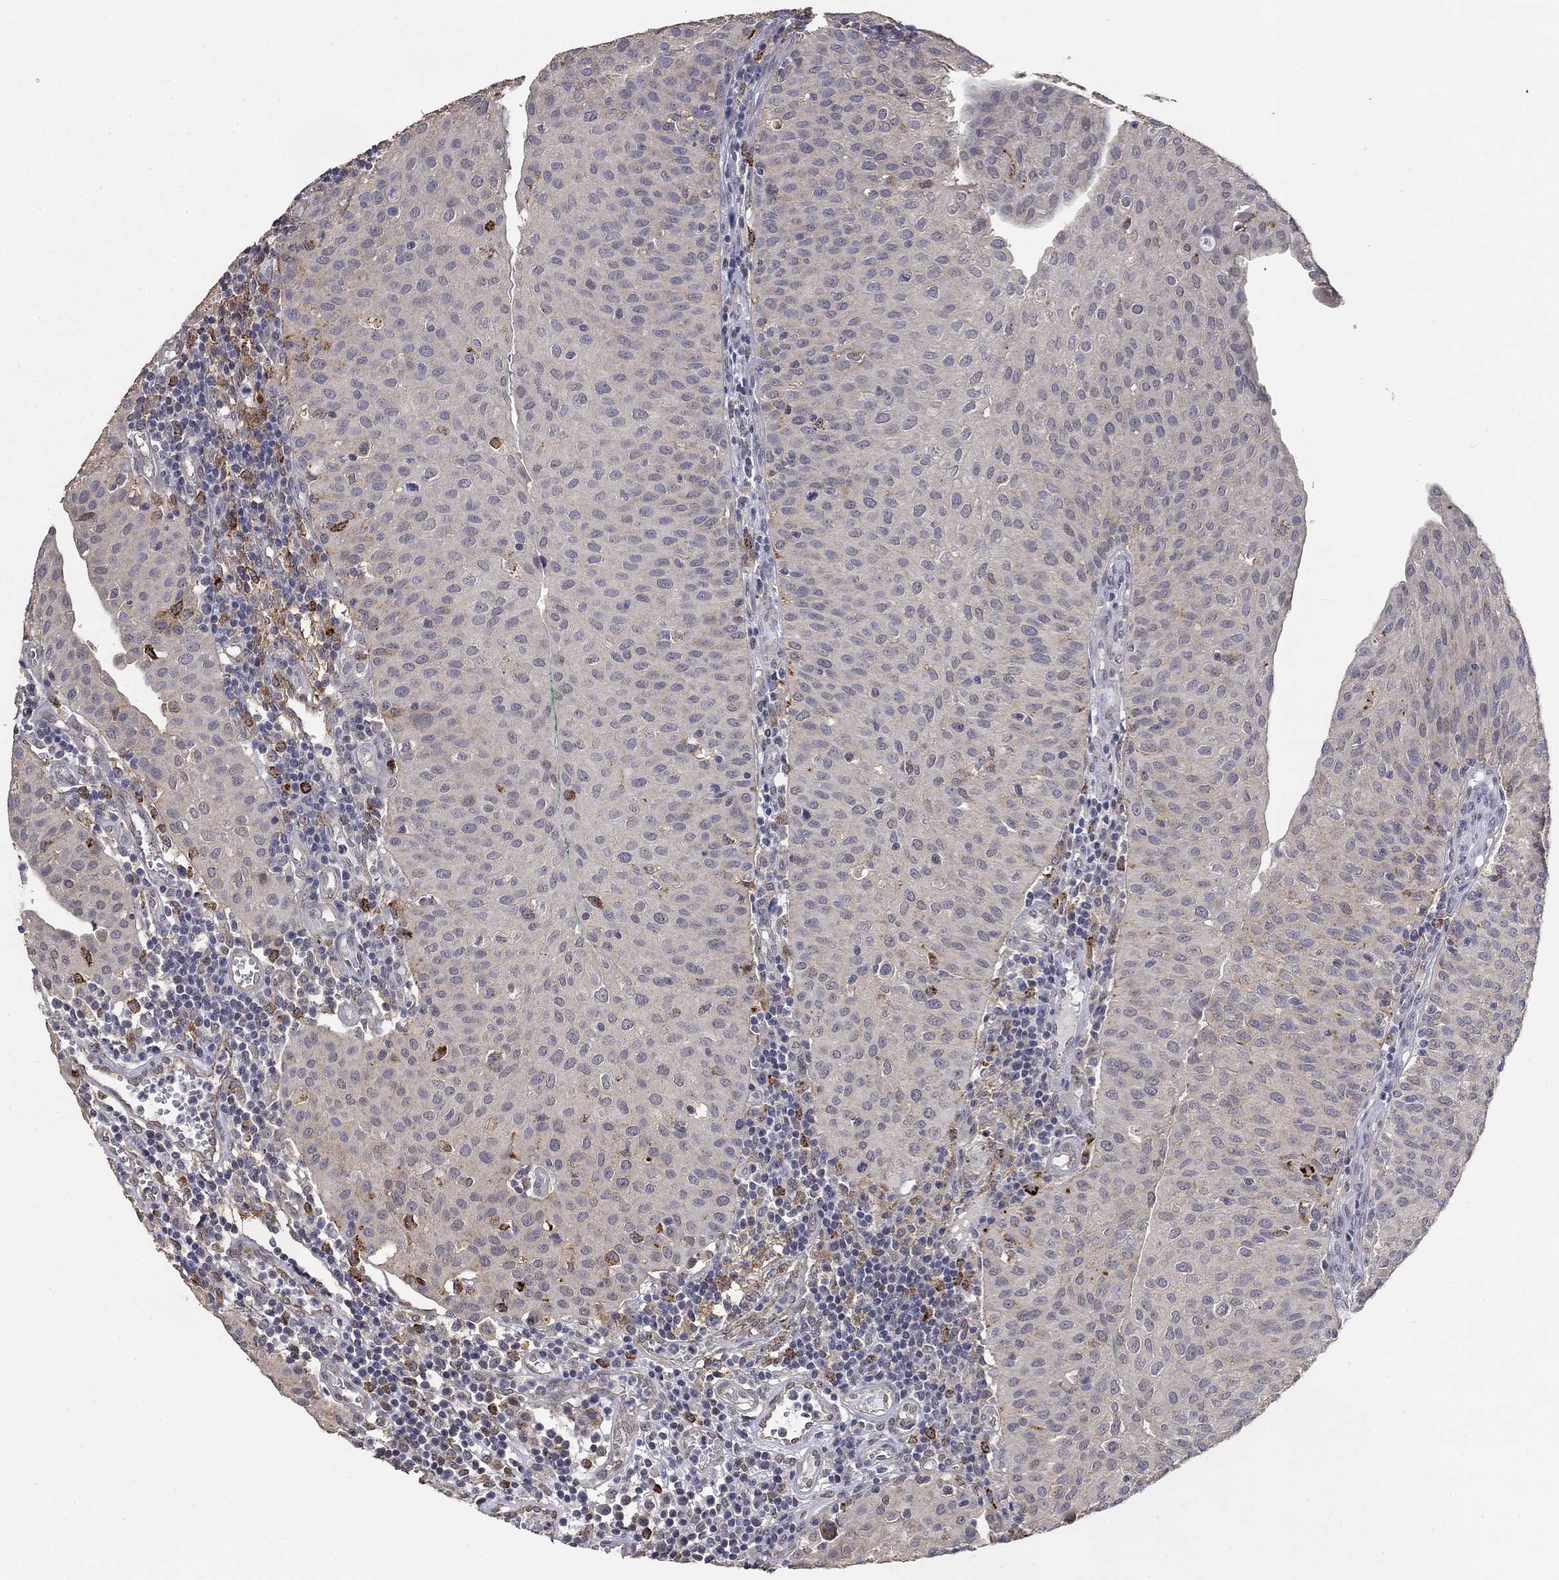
{"staining": {"intensity": "negative", "quantity": "none", "location": "none"}, "tissue": "urothelial cancer", "cell_type": "Tumor cells", "image_type": "cancer", "snomed": [{"axis": "morphology", "description": "Urothelial carcinoma, Low grade"}, {"axis": "topography", "description": "Urinary bladder"}], "caption": "An image of urothelial carcinoma (low-grade) stained for a protein shows no brown staining in tumor cells. (DAB immunohistochemistry (IHC), high magnification).", "gene": "GRIA3", "patient": {"sex": "male", "age": 54}}